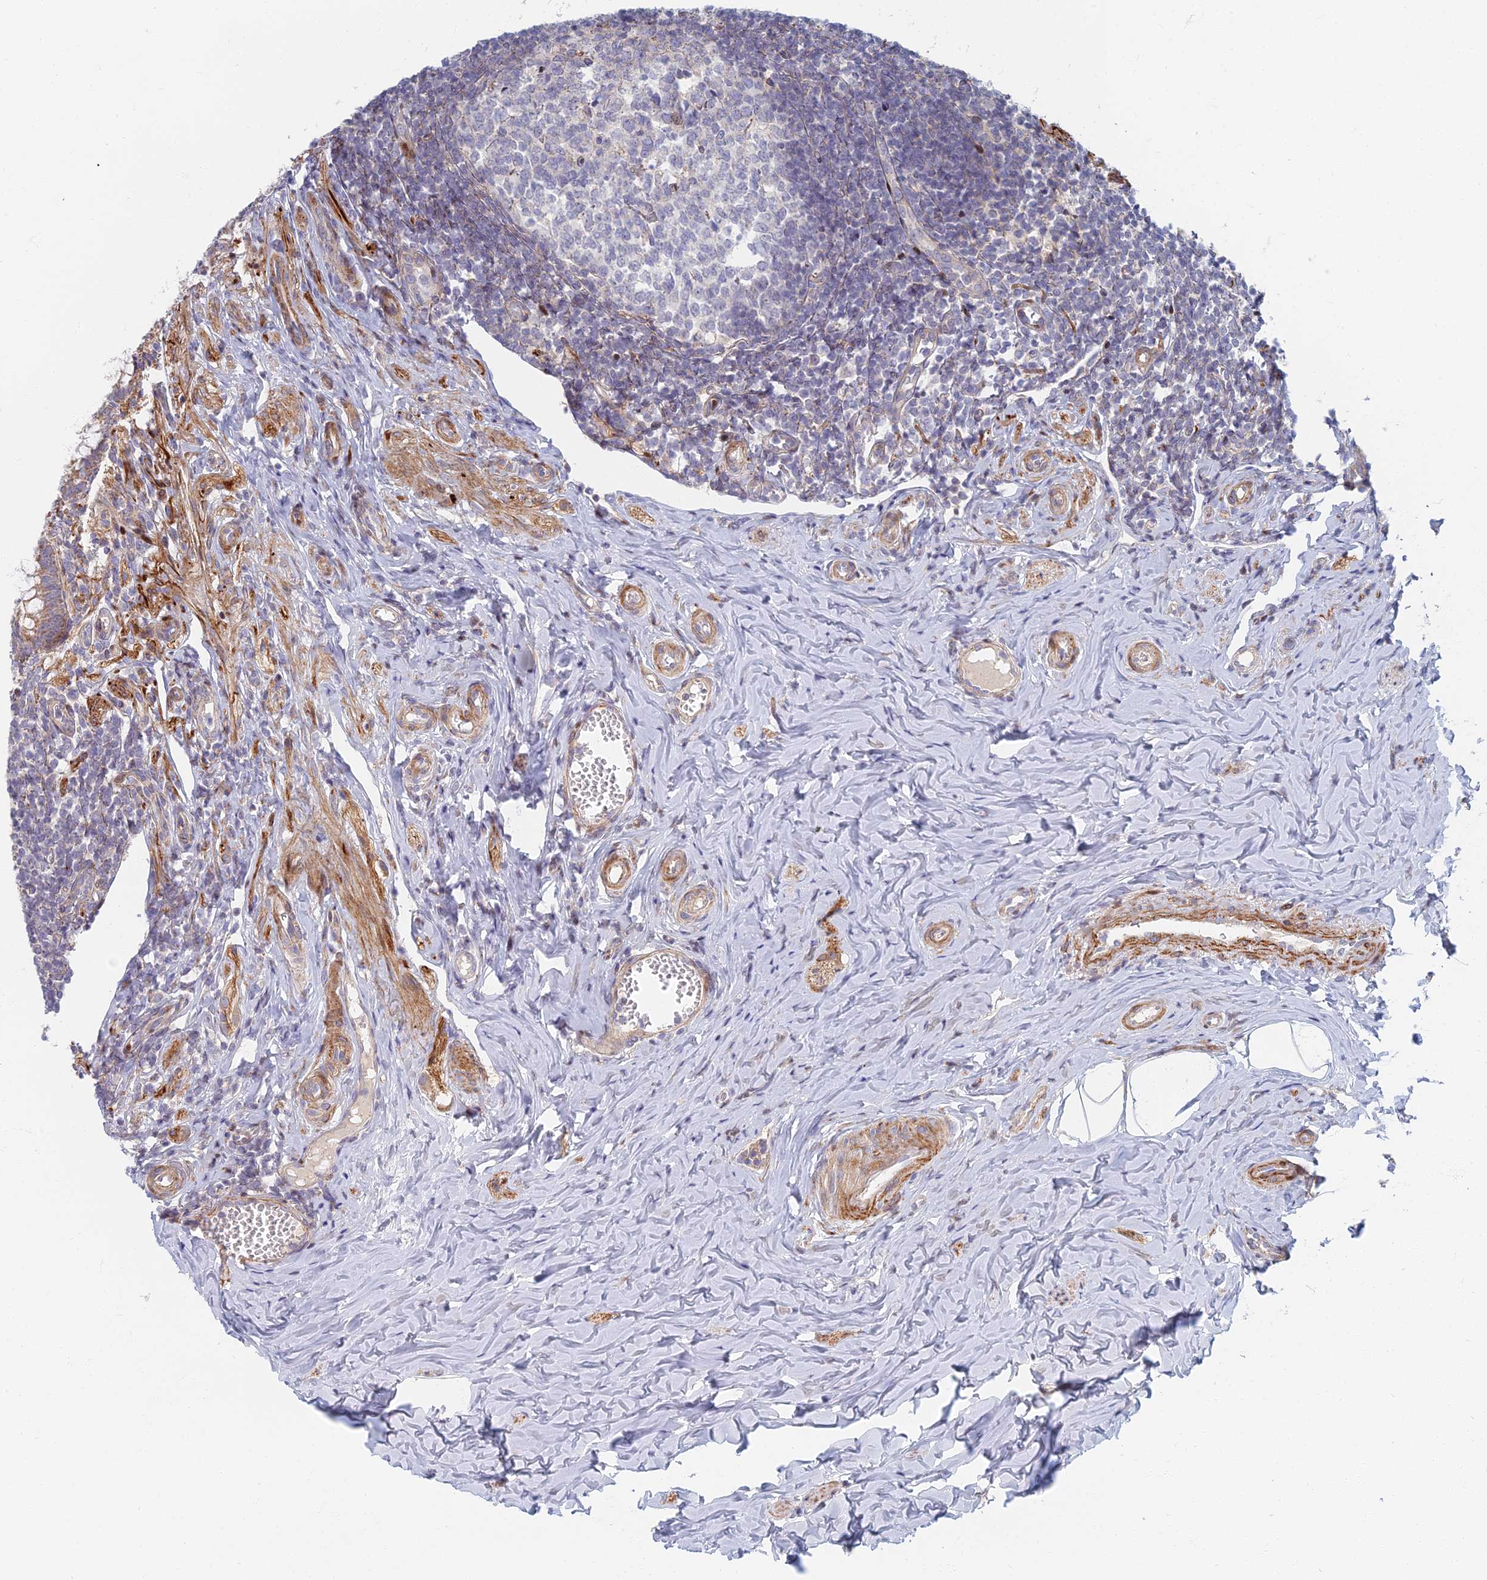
{"staining": {"intensity": "moderate", "quantity": ">75%", "location": "cytoplasmic/membranous"}, "tissue": "appendix", "cell_type": "Glandular cells", "image_type": "normal", "snomed": [{"axis": "morphology", "description": "Normal tissue, NOS"}, {"axis": "topography", "description": "Appendix"}], "caption": "Glandular cells exhibit medium levels of moderate cytoplasmic/membranous positivity in approximately >75% of cells in benign appendix. The protein of interest is stained brown, and the nuclei are stained in blue (DAB (3,3'-diaminobenzidine) IHC with brightfield microscopy, high magnification).", "gene": "C15orf40", "patient": {"sex": "female", "age": 33}}